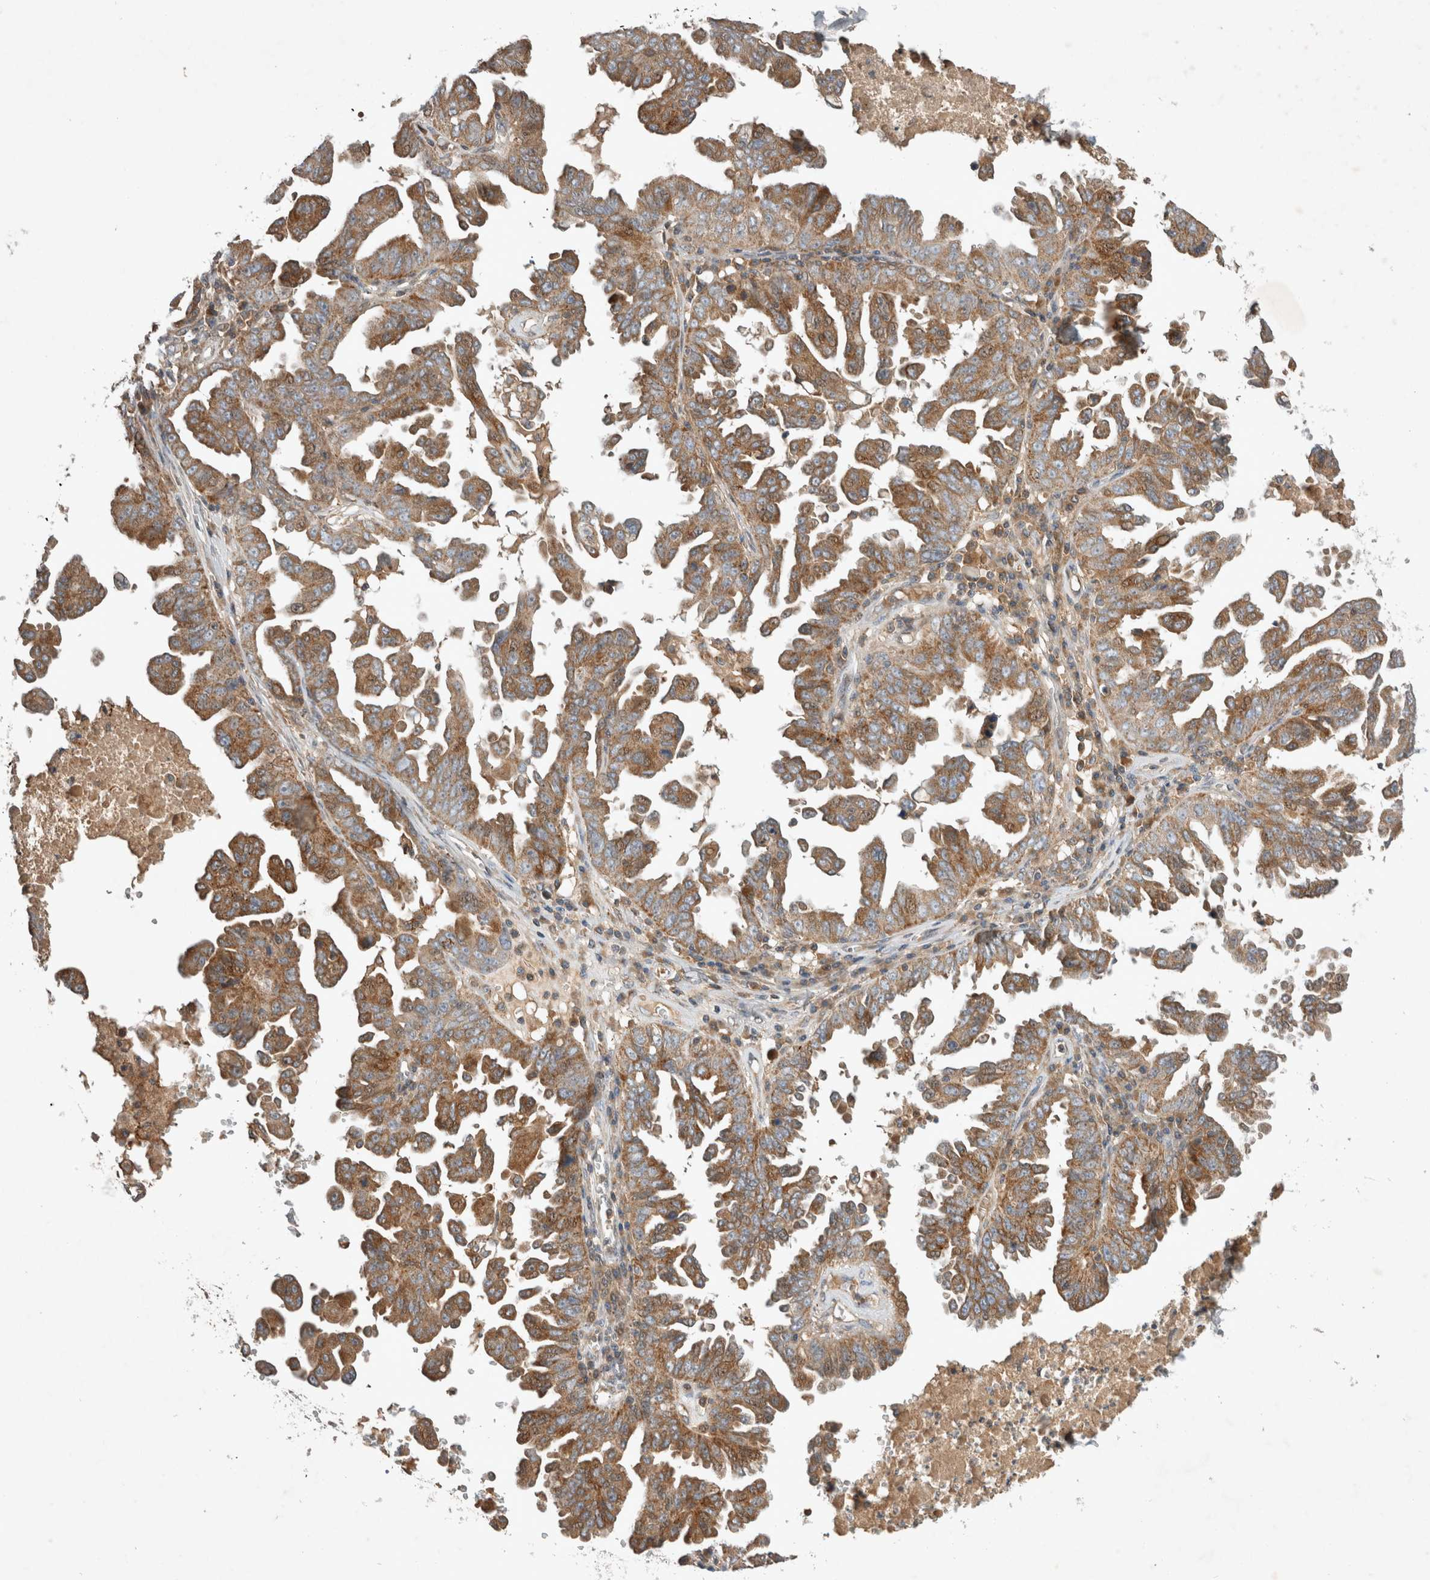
{"staining": {"intensity": "moderate", "quantity": ">75%", "location": "cytoplasmic/membranous"}, "tissue": "ovarian cancer", "cell_type": "Tumor cells", "image_type": "cancer", "snomed": [{"axis": "morphology", "description": "Carcinoma, endometroid"}, {"axis": "topography", "description": "Ovary"}], "caption": "Tumor cells demonstrate moderate cytoplasmic/membranous staining in about >75% of cells in ovarian cancer. (DAB IHC with brightfield microscopy, high magnification).", "gene": "ARMC9", "patient": {"sex": "female", "age": 62}}